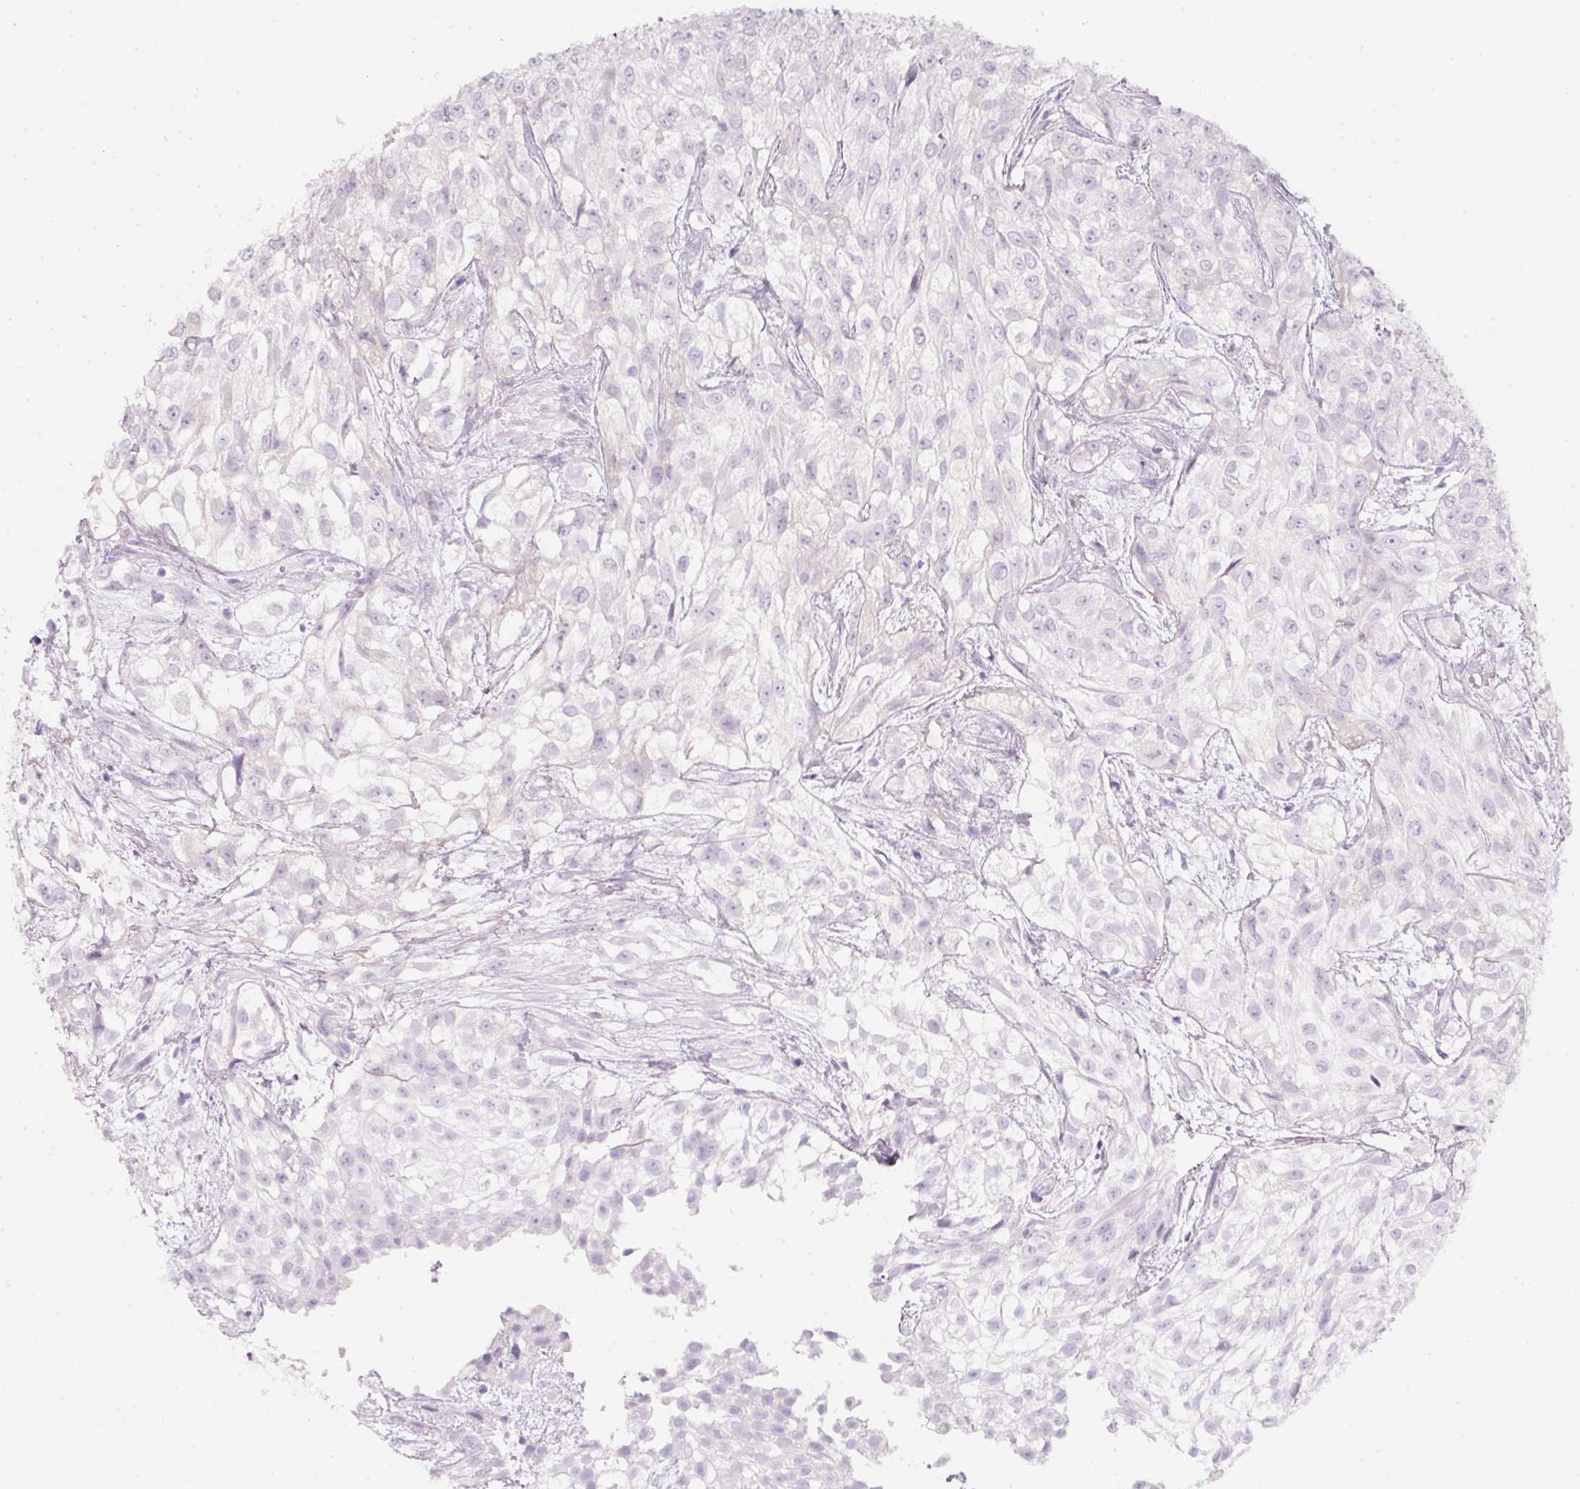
{"staining": {"intensity": "negative", "quantity": "none", "location": "none"}, "tissue": "urothelial cancer", "cell_type": "Tumor cells", "image_type": "cancer", "snomed": [{"axis": "morphology", "description": "Urothelial carcinoma, High grade"}, {"axis": "topography", "description": "Urinary bladder"}], "caption": "This histopathology image is of urothelial cancer stained with immunohistochemistry to label a protein in brown with the nuclei are counter-stained blue. There is no expression in tumor cells. (Brightfield microscopy of DAB (3,3'-diaminobenzidine) immunohistochemistry at high magnification).", "gene": "SLC2A2", "patient": {"sex": "male", "age": 56}}